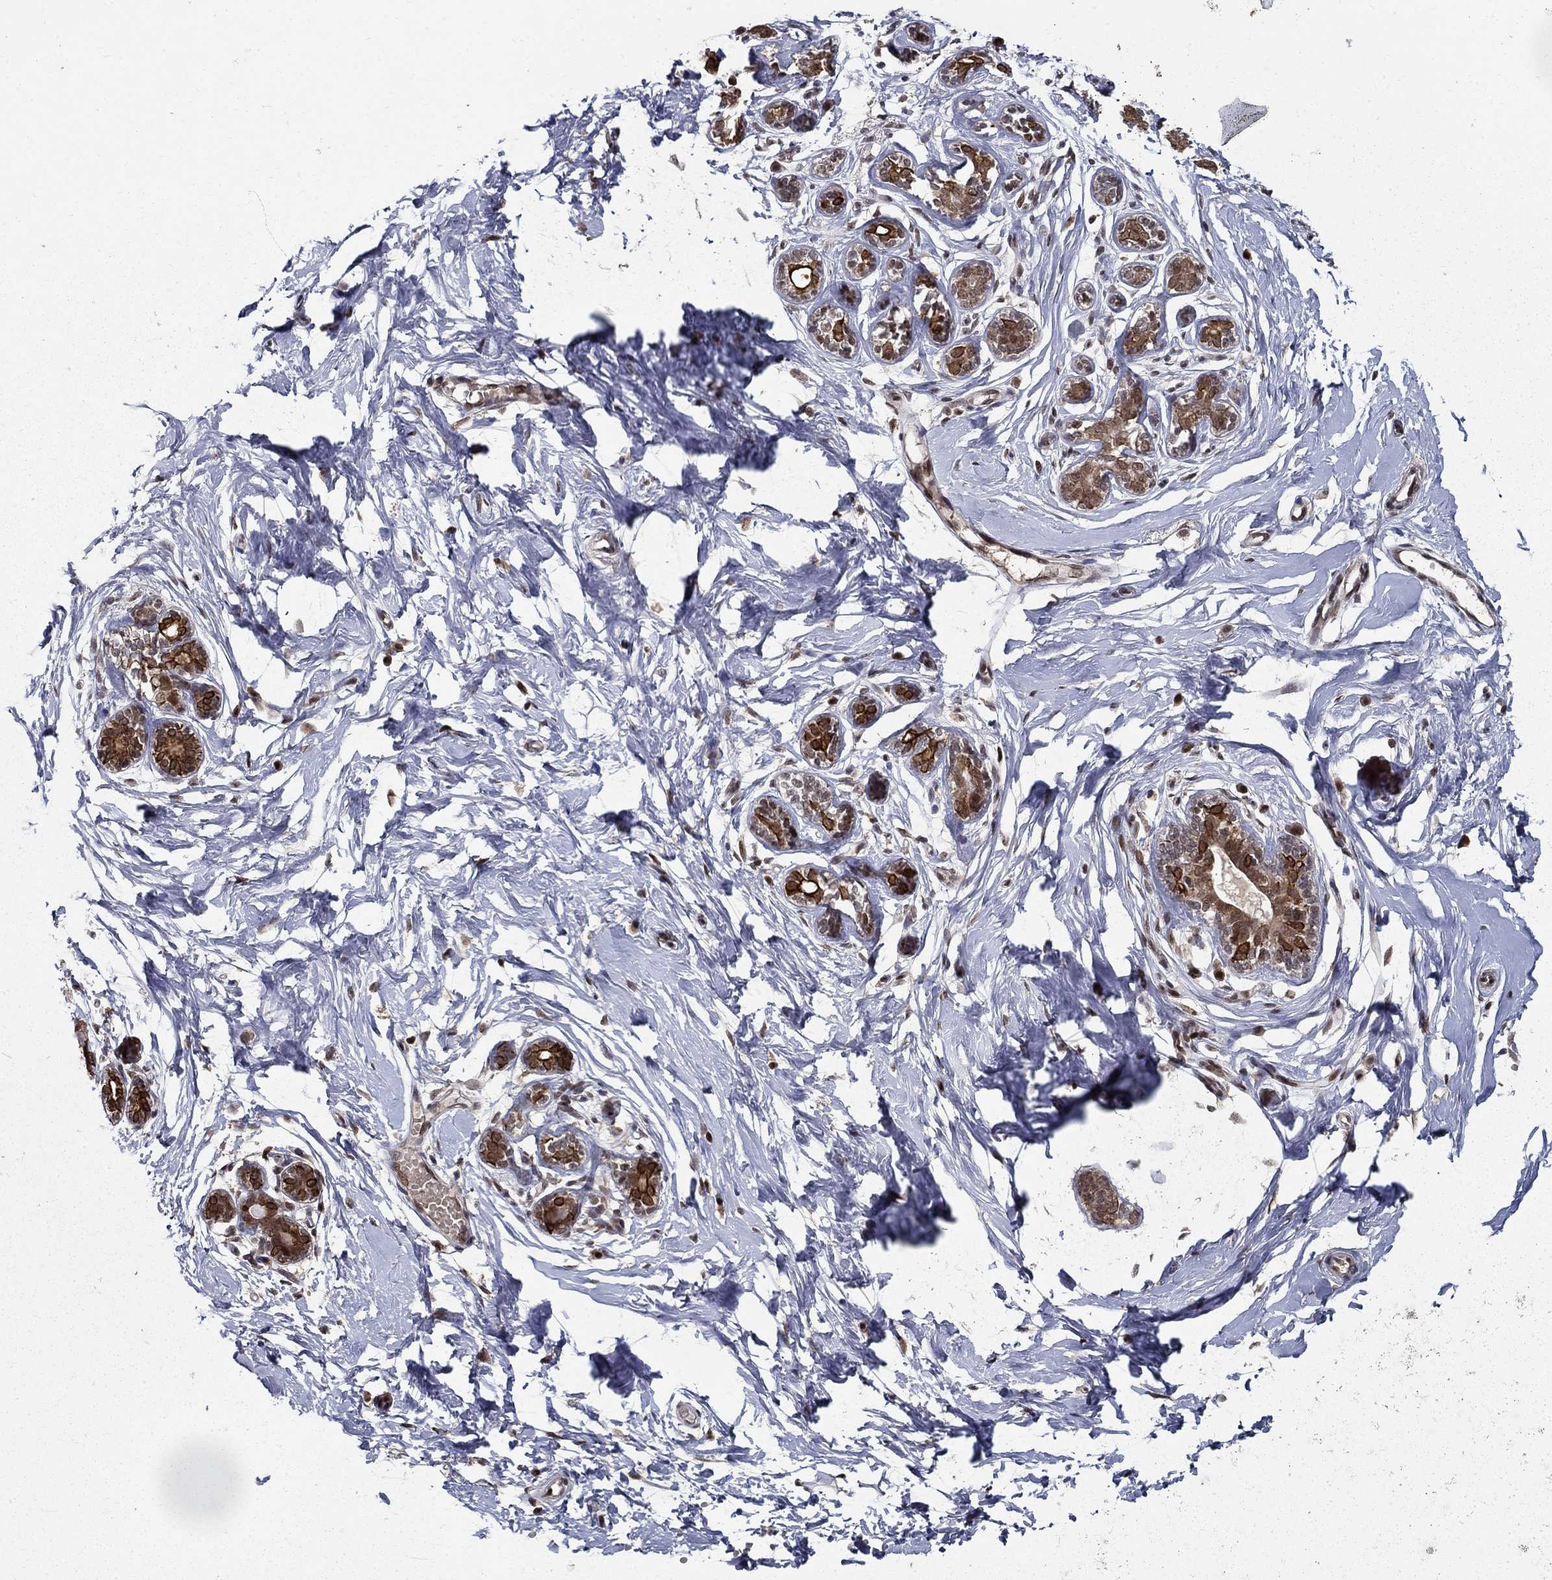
{"staining": {"intensity": "negative", "quantity": "none", "location": "none"}, "tissue": "breast", "cell_type": "Adipocytes", "image_type": "normal", "snomed": [{"axis": "morphology", "description": "Normal tissue, NOS"}, {"axis": "topography", "description": "Breast"}], "caption": "Immunohistochemical staining of unremarkable breast reveals no significant staining in adipocytes.", "gene": "CDCA7L", "patient": {"sex": "female", "age": 37}}